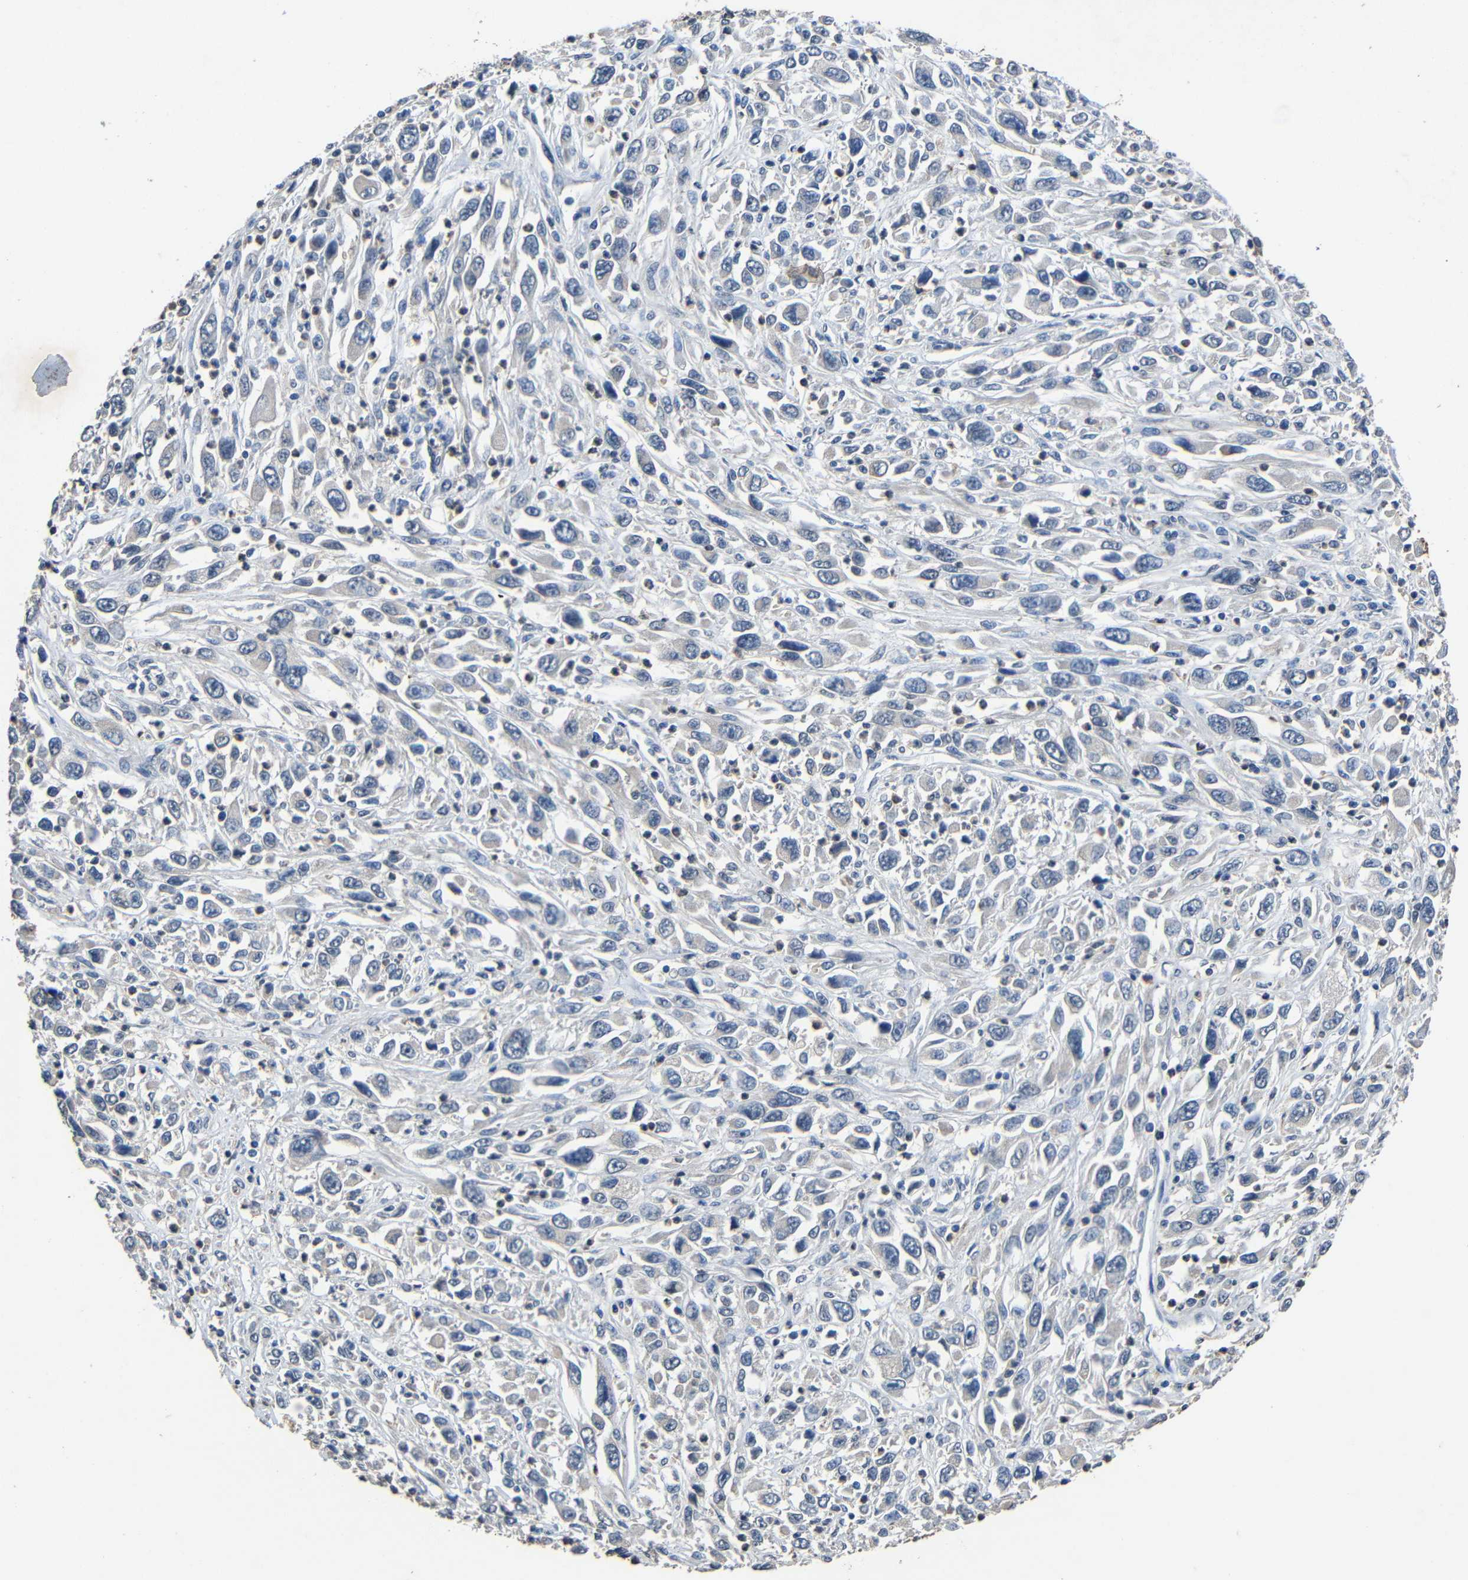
{"staining": {"intensity": "negative", "quantity": "none", "location": "none"}, "tissue": "melanoma", "cell_type": "Tumor cells", "image_type": "cancer", "snomed": [{"axis": "morphology", "description": "Malignant melanoma, Metastatic site"}, {"axis": "topography", "description": "Skin"}], "caption": "Photomicrograph shows no significant protein positivity in tumor cells of melanoma.", "gene": "C6orf89", "patient": {"sex": "female", "age": 56}}